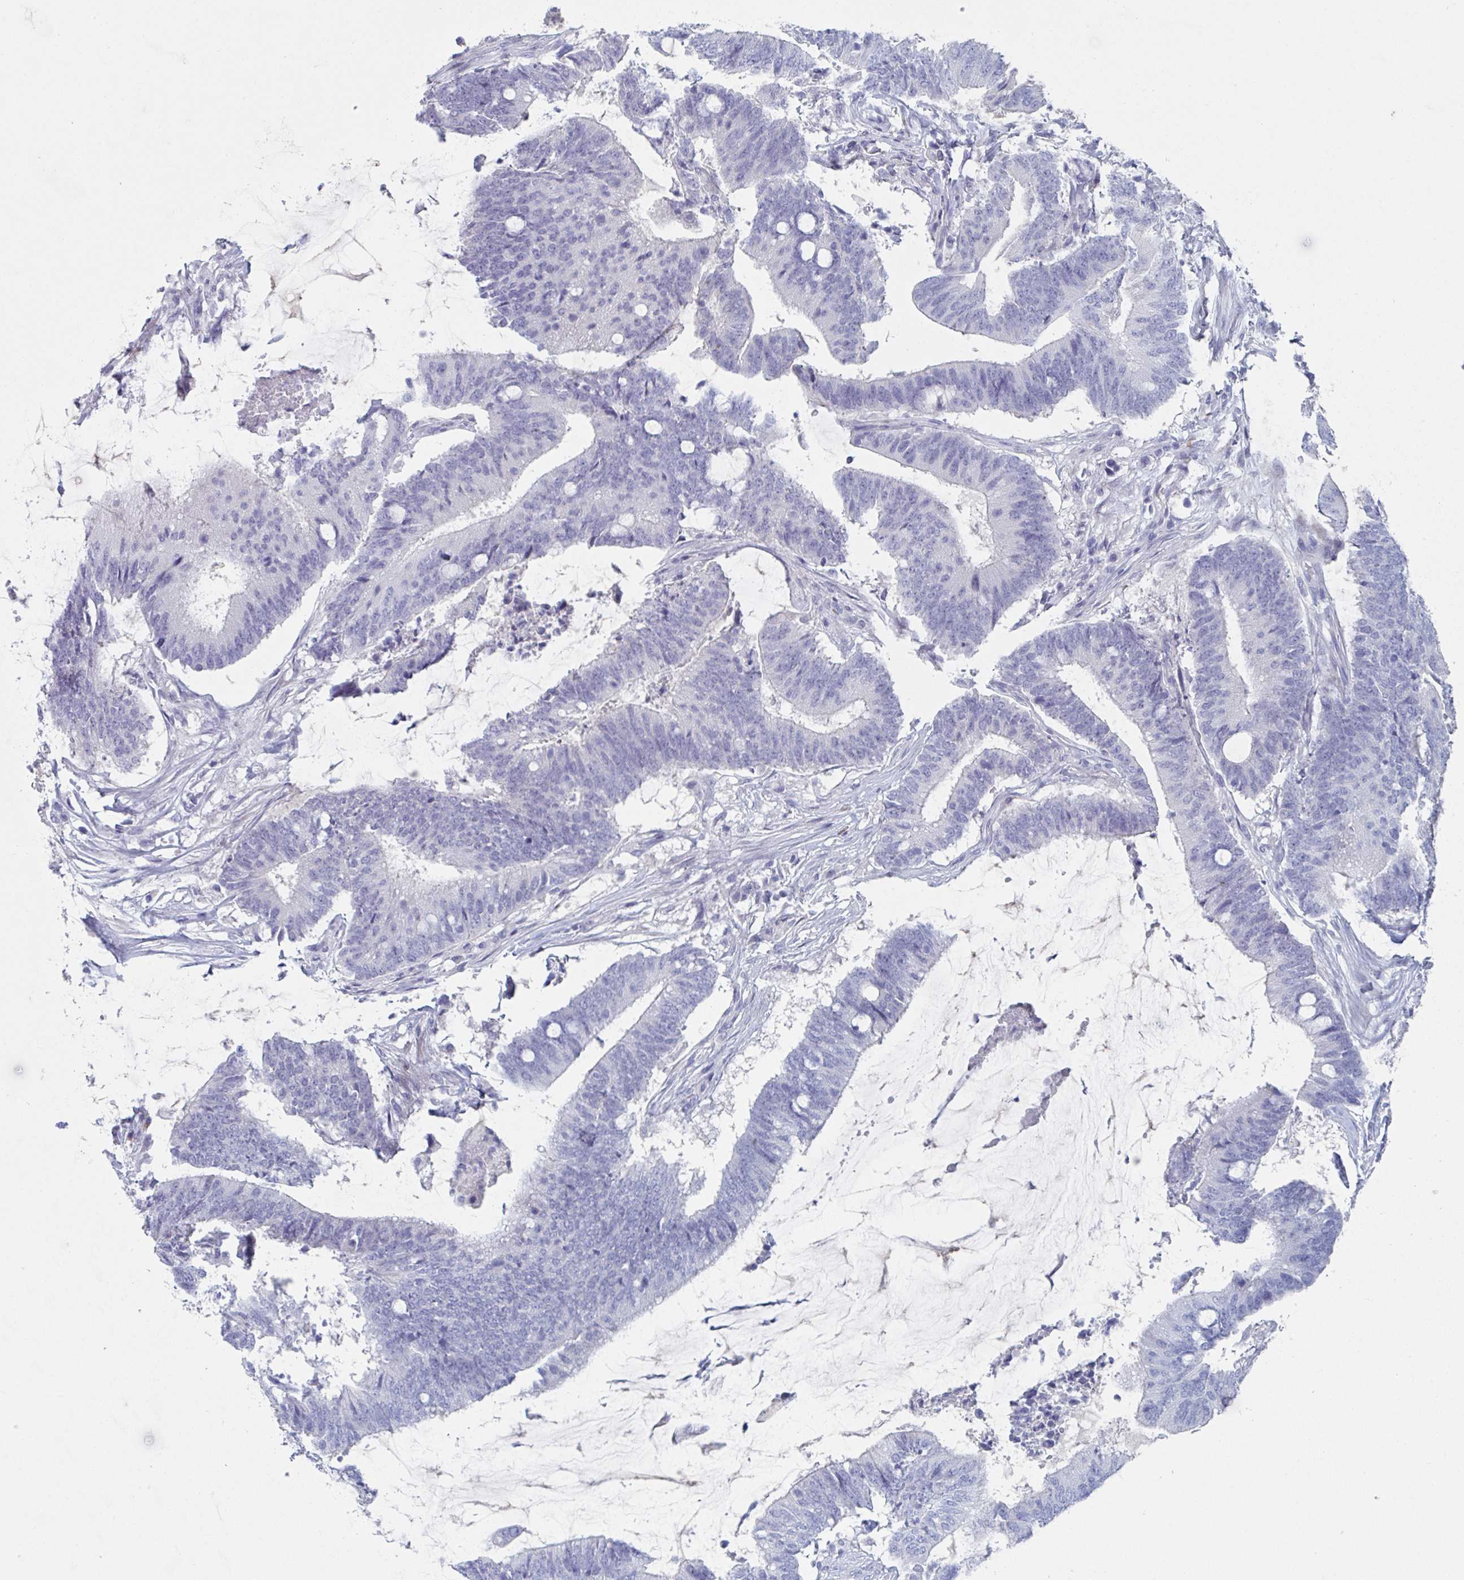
{"staining": {"intensity": "negative", "quantity": "none", "location": "none"}, "tissue": "colorectal cancer", "cell_type": "Tumor cells", "image_type": "cancer", "snomed": [{"axis": "morphology", "description": "Adenocarcinoma, NOS"}, {"axis": "topography", "description": "Colon"}], "caption": "A high-resolution micrograph shows IHC staining of colorectal adenocarcinoma, which demonstrates no significant staining in tumor cells.", "gene": "NT5C3B", "patient": {"sex": "female", "age": 43}}